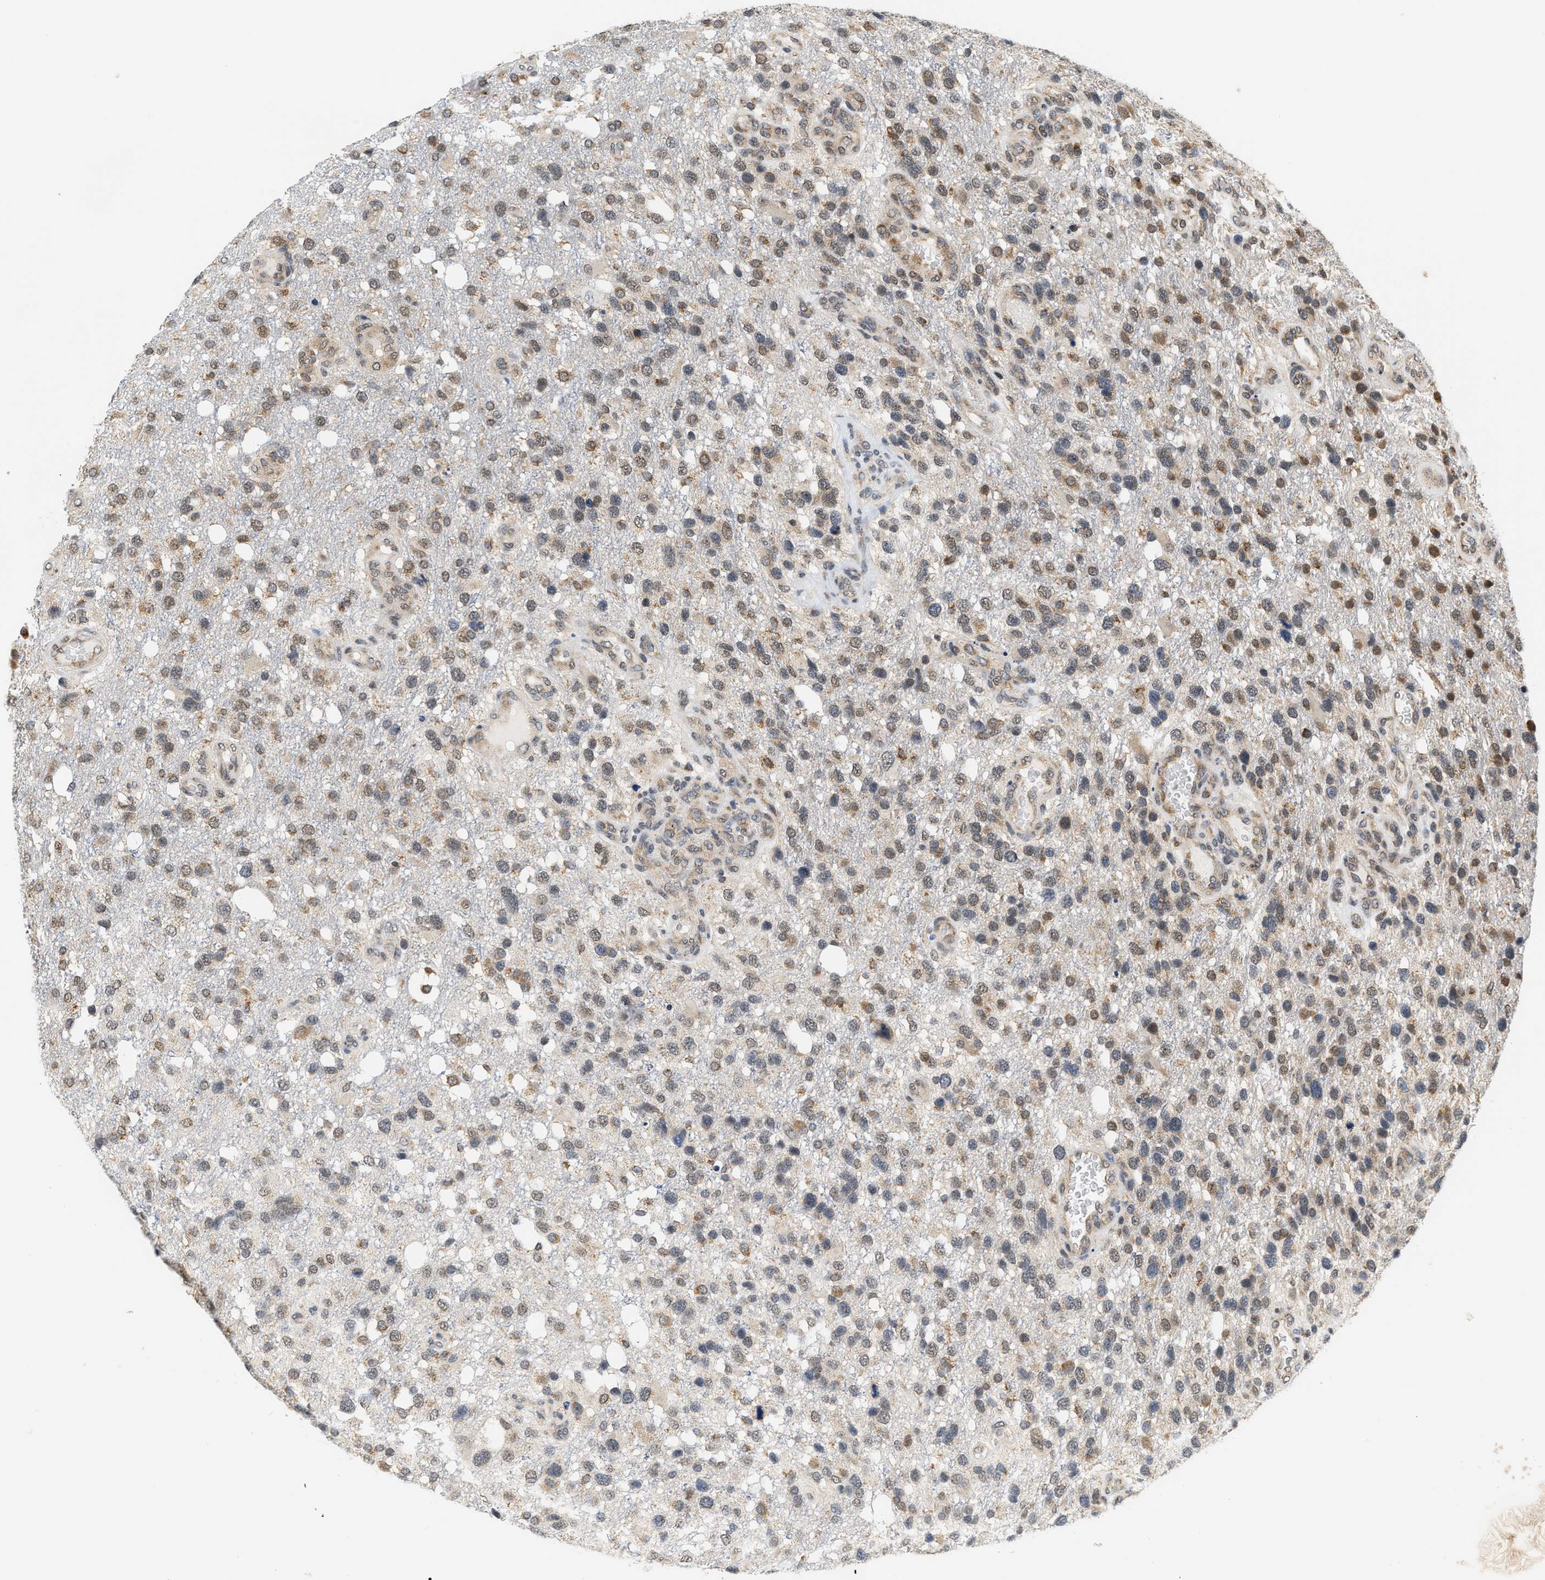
{"staining": {"intensity": "weak", "quantity": ">75%", "location": "cytoplasmic/membranous,nuclear"}, "tissue": "glioma", "cell_type": "Tumor cells", "image_type": "cancer", "snomed": [{"axis": "morphology", "description": "Glioma, malignant, High grade"}, {"axis": "topography", "description": "Brain"}], "caption": "This is an image of IHC staining of malignant high-grade glioma, which shows weak positivity in the cytoplasmic/membranous and nuclear of tumor cells.", "gene": "GIGYF1", "patient": {"sex": "female", "age": 58}}